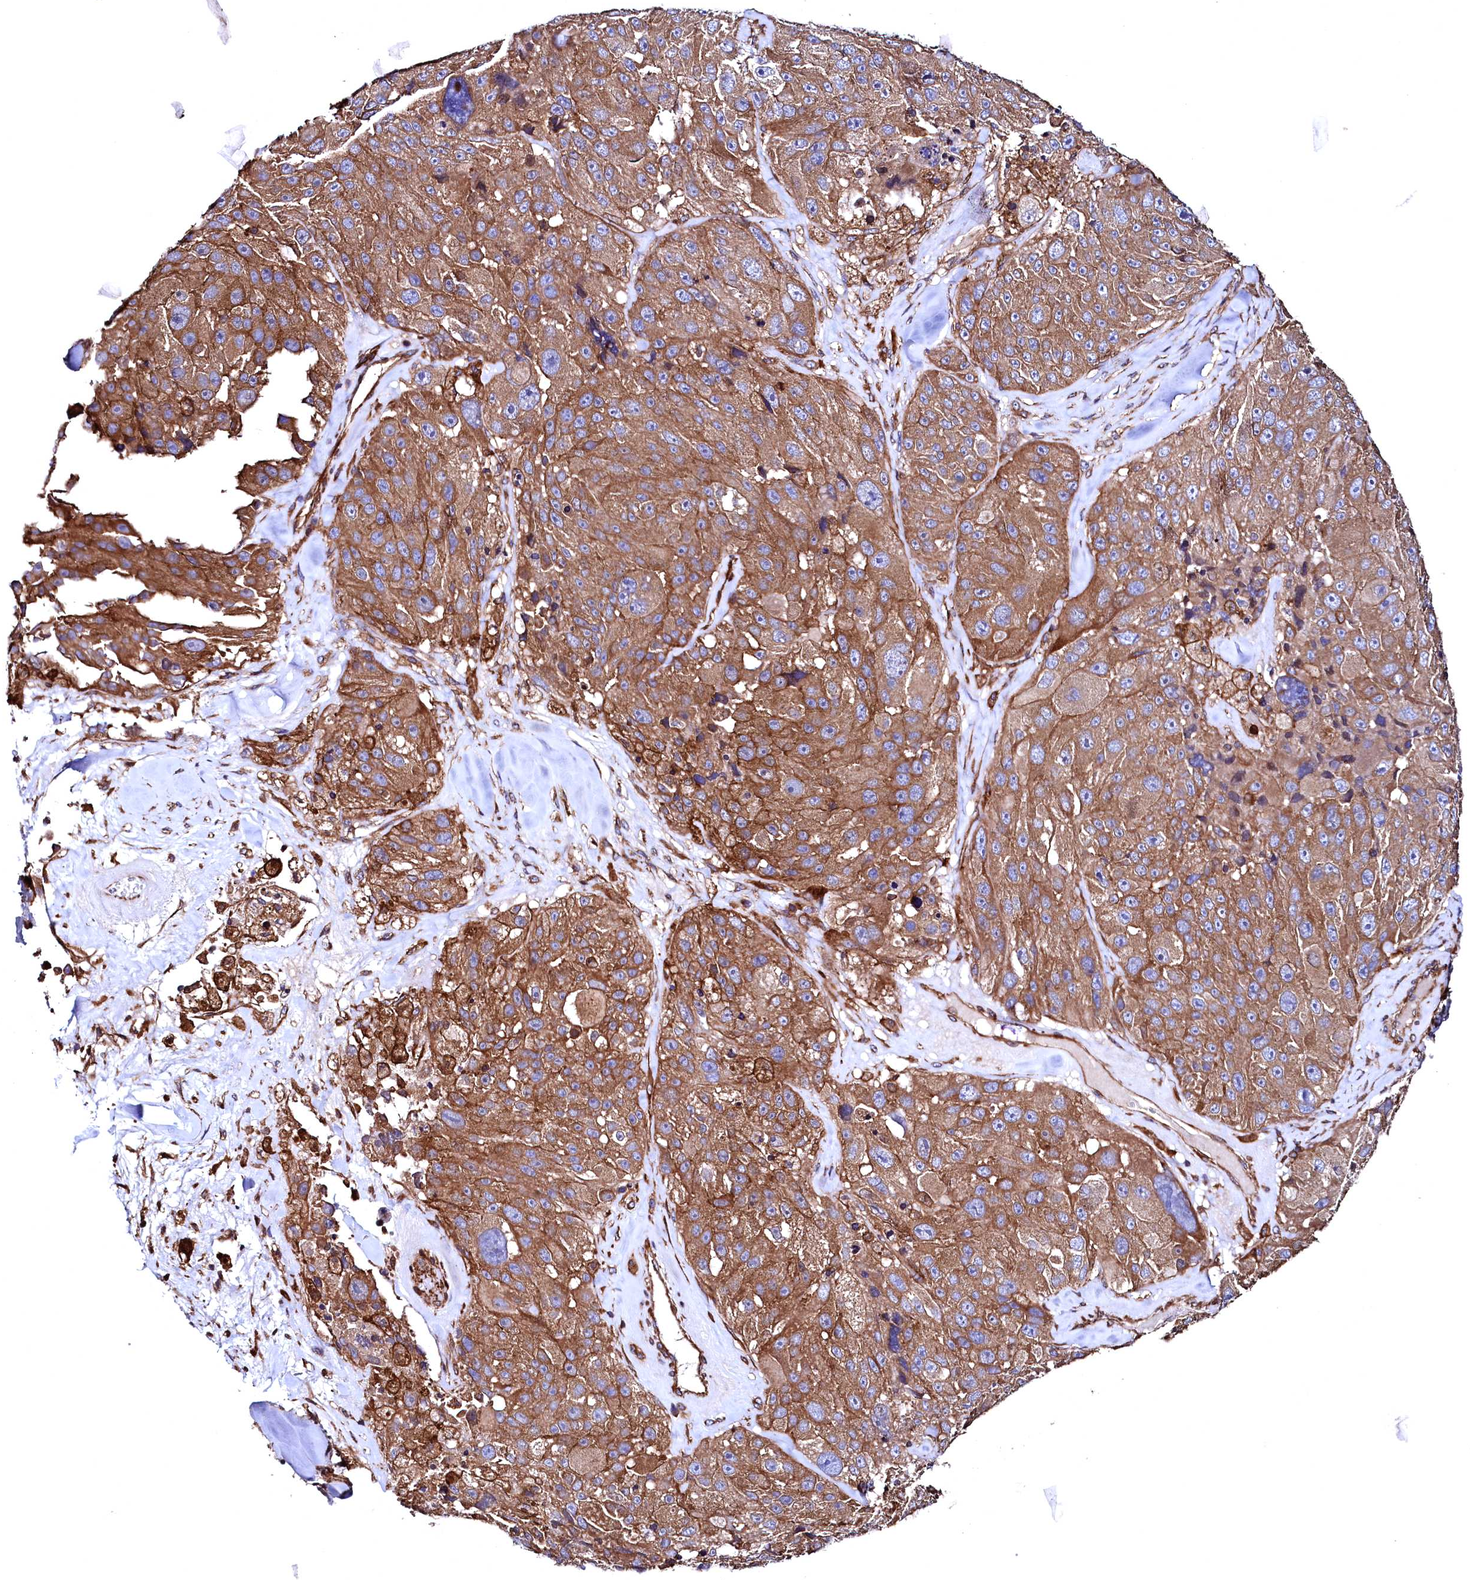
{"staining": {"intensity": "strong", "quantity": ">75%", "location": "cytoplasmic/membranous"}, "tissue": "melanoma", "cell_type": "Tumor cells", "image_type": "cancer", "snomed": [{"axis": "morphology", "description": "Malignant melanoma, Metastatic site"}, {"axis": "topography", "description": "Lymph node"}], "caption": "Melanoma stained with a protein marker shows strong staining in tumor cells.", "gene": "STAMBPL1", "patient": {"sex": "male", "age": 62}}